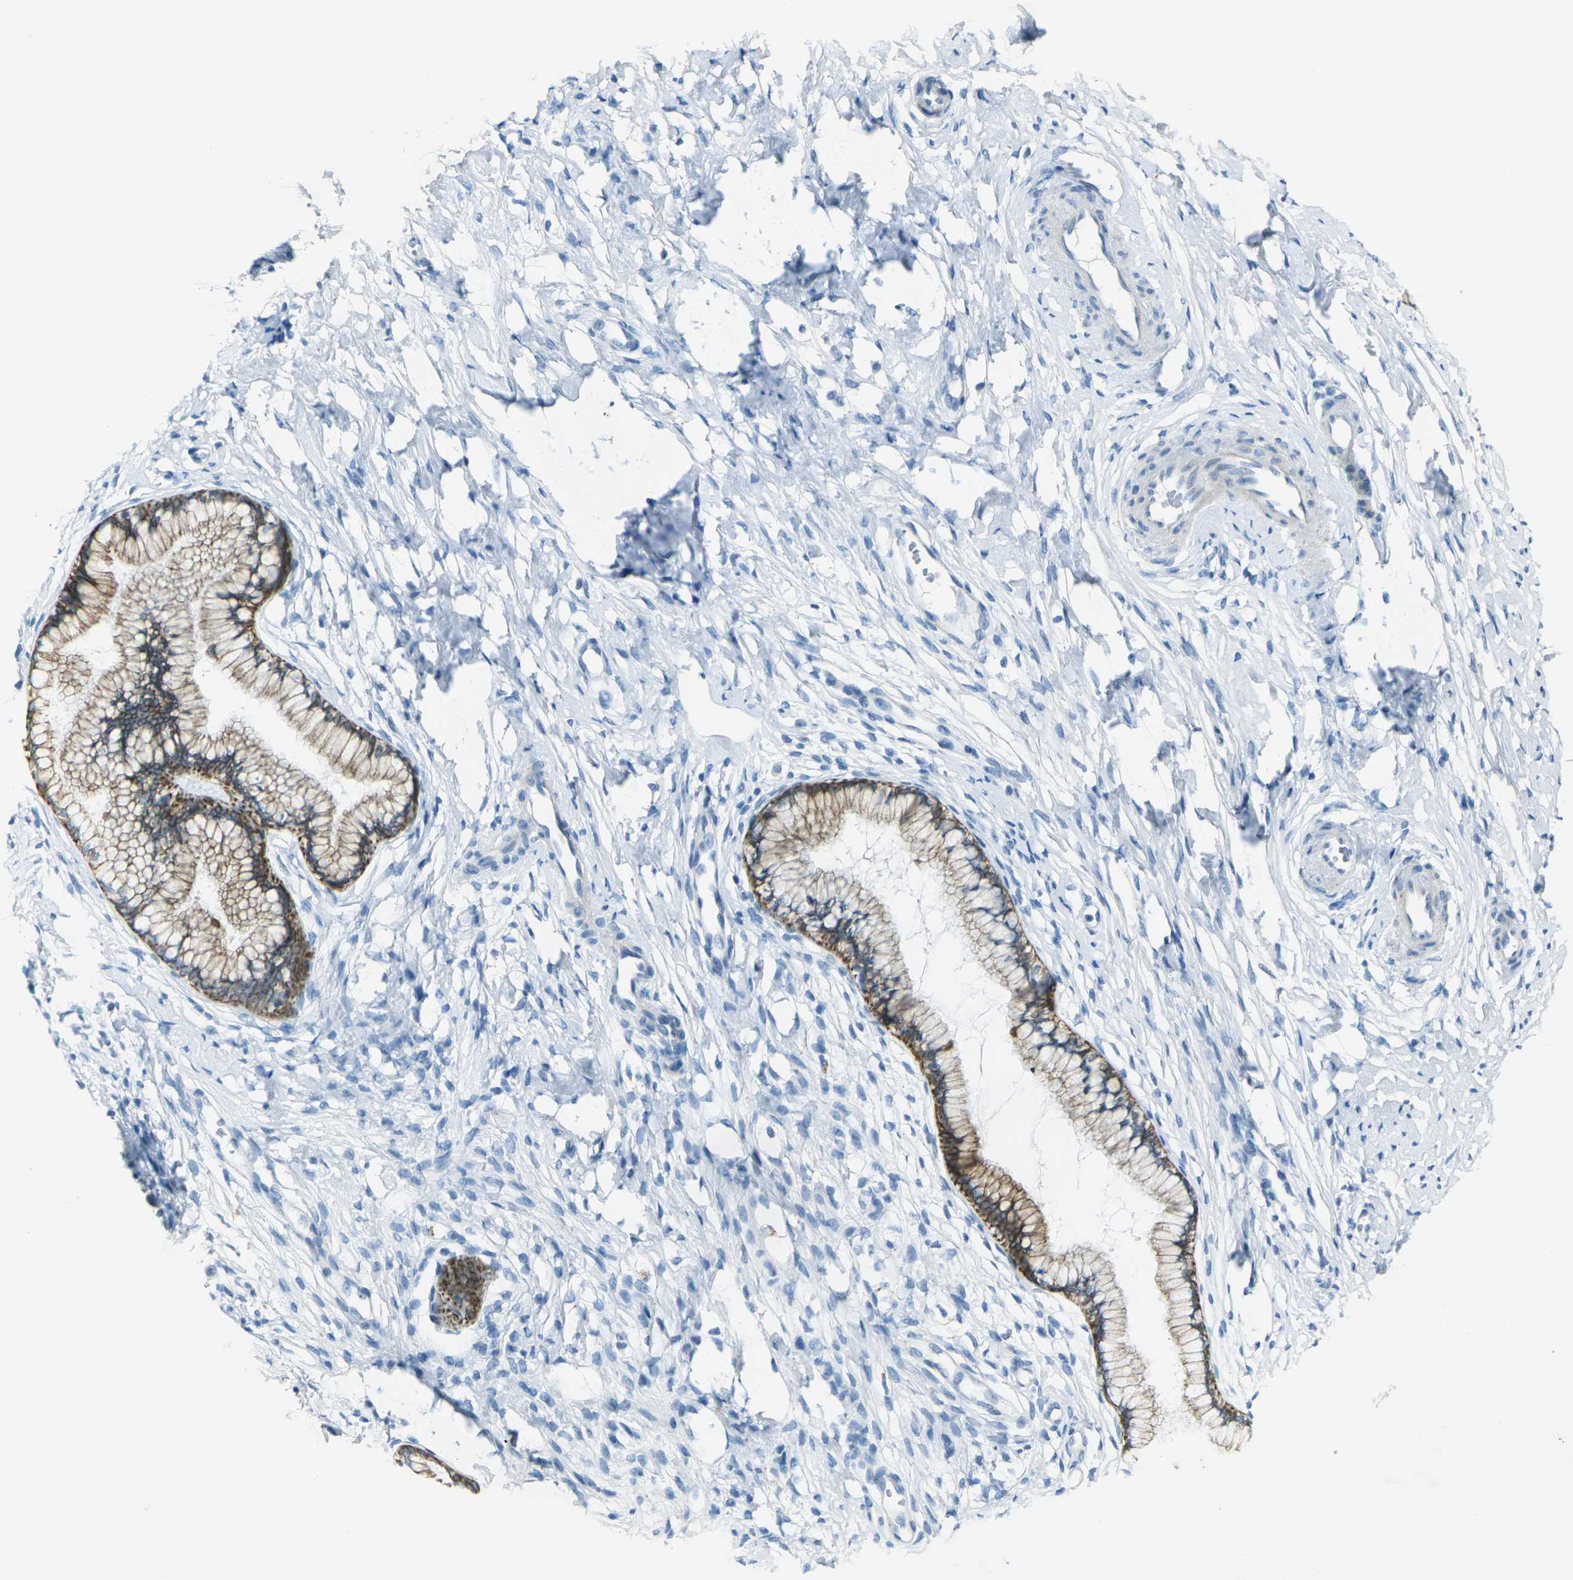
{"staining": {"intensity": "strong", "quantity": ">75%", "location": "cytoplasmic/membranous"}, "tissue": "cervix", "cell_type": "Glandular cells", "image_type": "normal", "snomed": [{"axis": "morphology", "description": "Normal tissue, NOS"}, {"axis": "topography", "description": "Cervix"}], "caption": "Immunohistochemical staining of benign human cervix displays high levels of strong cytoplasmic/membranous staining in about >75% of glandular cells. (IHC, brightfield microscopy, high magnification).", "gene": "ANKRD46", "patient": {"sex": "female", "age": 65}}